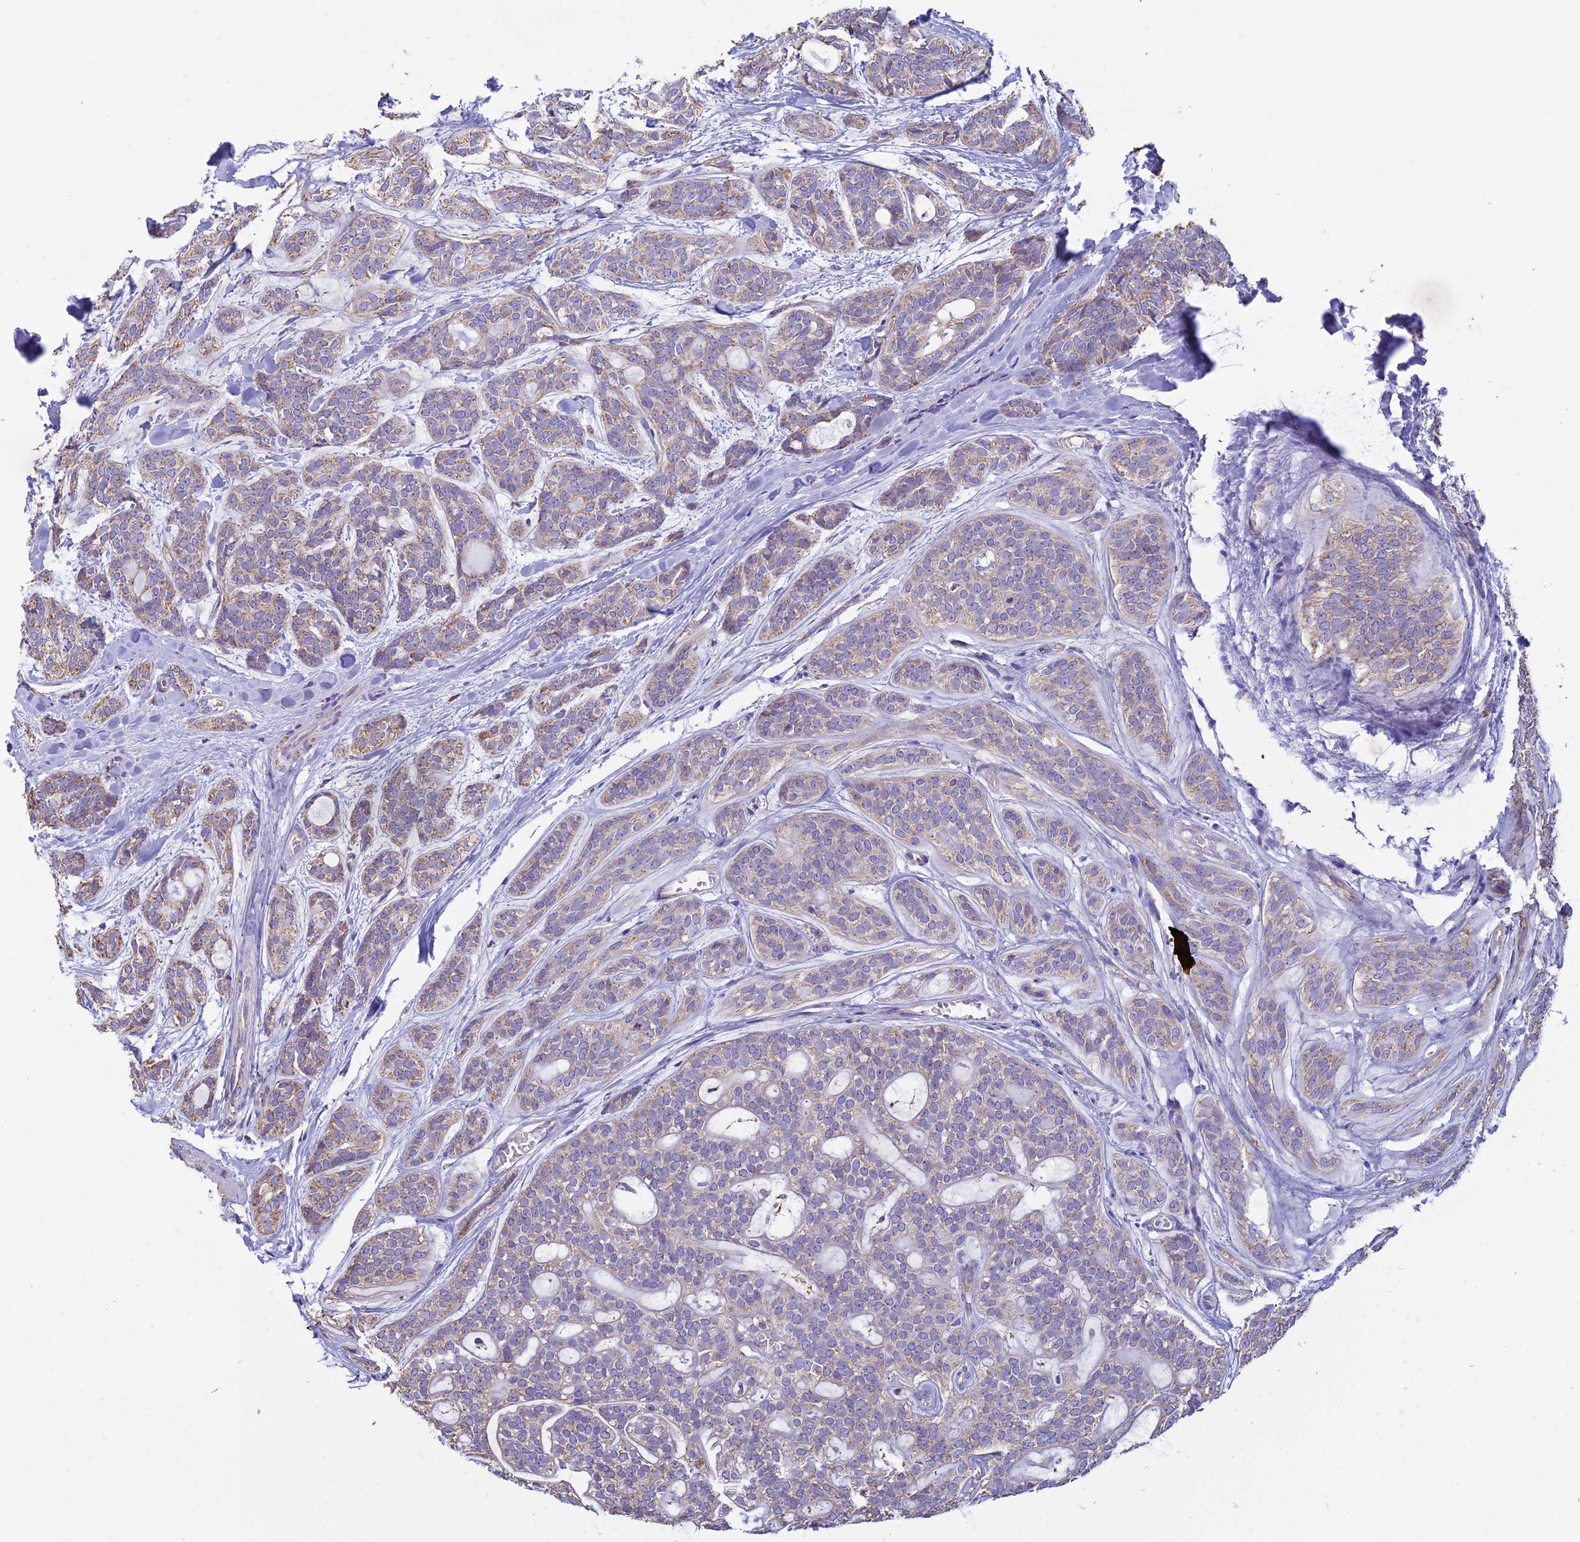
{"staining": {"intensity": "moderate", "quantity": "<25%", "location": "cytoplasmic/membranous"}, "tissue": "head and neck cancer", "cell_type": "Tumor cells", "image_type": "cancer", "snomed": [{"axis": "morphology", "description": "Adenocarcinoma, NOS"}, {"axis": "topography", "description": "Head-Neck"}], "caption": "A photomicrograph of head and neck adenocarcinoma stained for a protein demonstrates moderate cytoplasmic/membranous brown staining in tumor cells.", "gene": "OR2W3", "patient": {"sex": "male", "age": 66}}